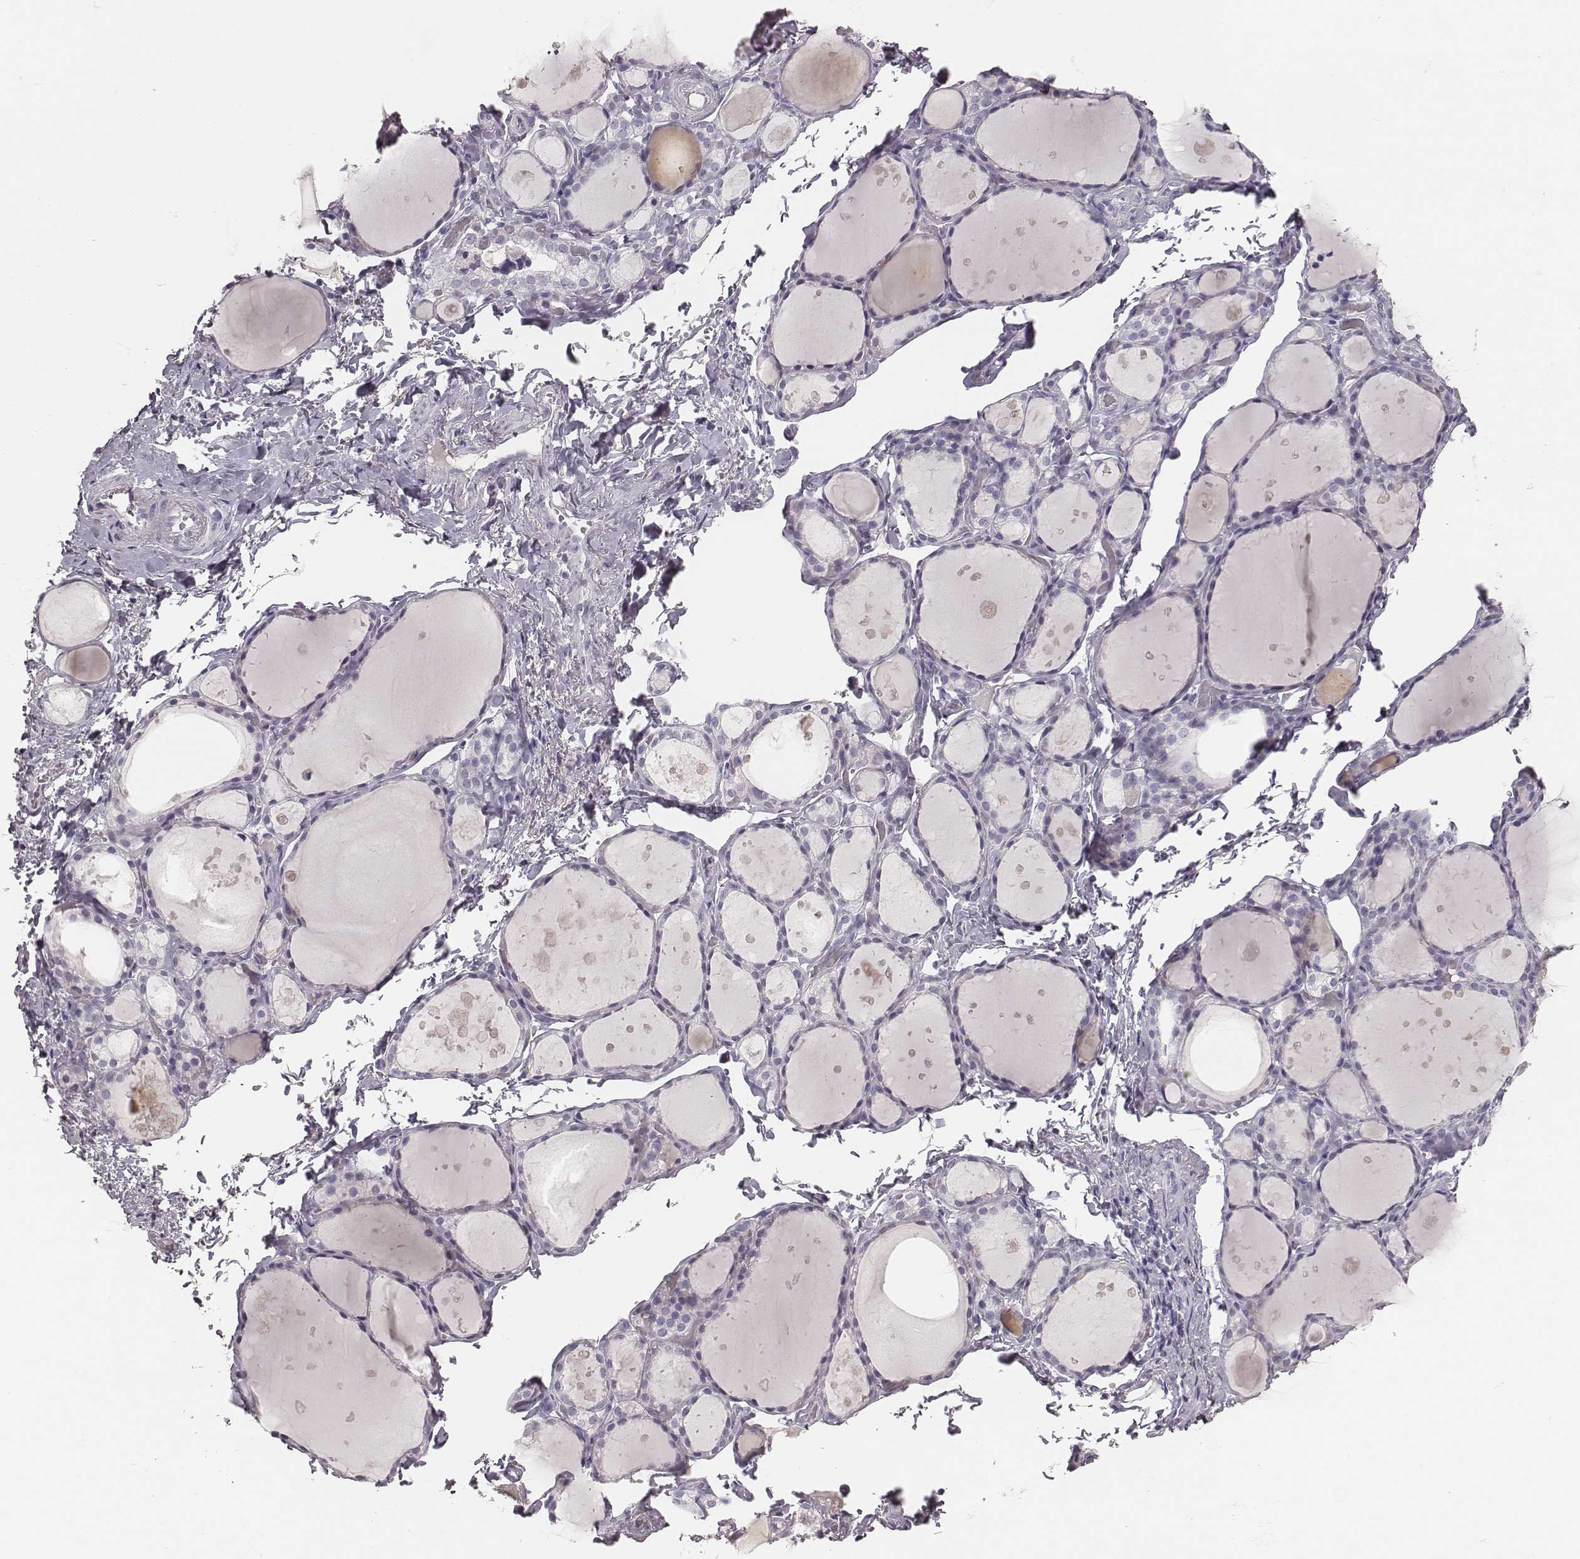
{"staining": {"intensity": "negative", "quantity": "none", "location": "none"}, "tissue": "thyroid gland", "cell_type": "Glandular cells", "image_type": "normal", "snomed": [{"axis": "morphology", "description": "Normal tissue, NOS"}, {"axis": "topography", "description": "Thyroid gland"}], "caption": "Normal thyroid gland was stained to show a protein in brown. There is no significant staining in glandular cells. (Stains: DAB (3,3'-diaminobenzidine) immunohistochemistry (IHC) with hematoxylin counter stain, Microscopy: brightfield microscopy at high magnification).", "gene": "MYH6", "patient": {"sex": "male", "age": 68}}